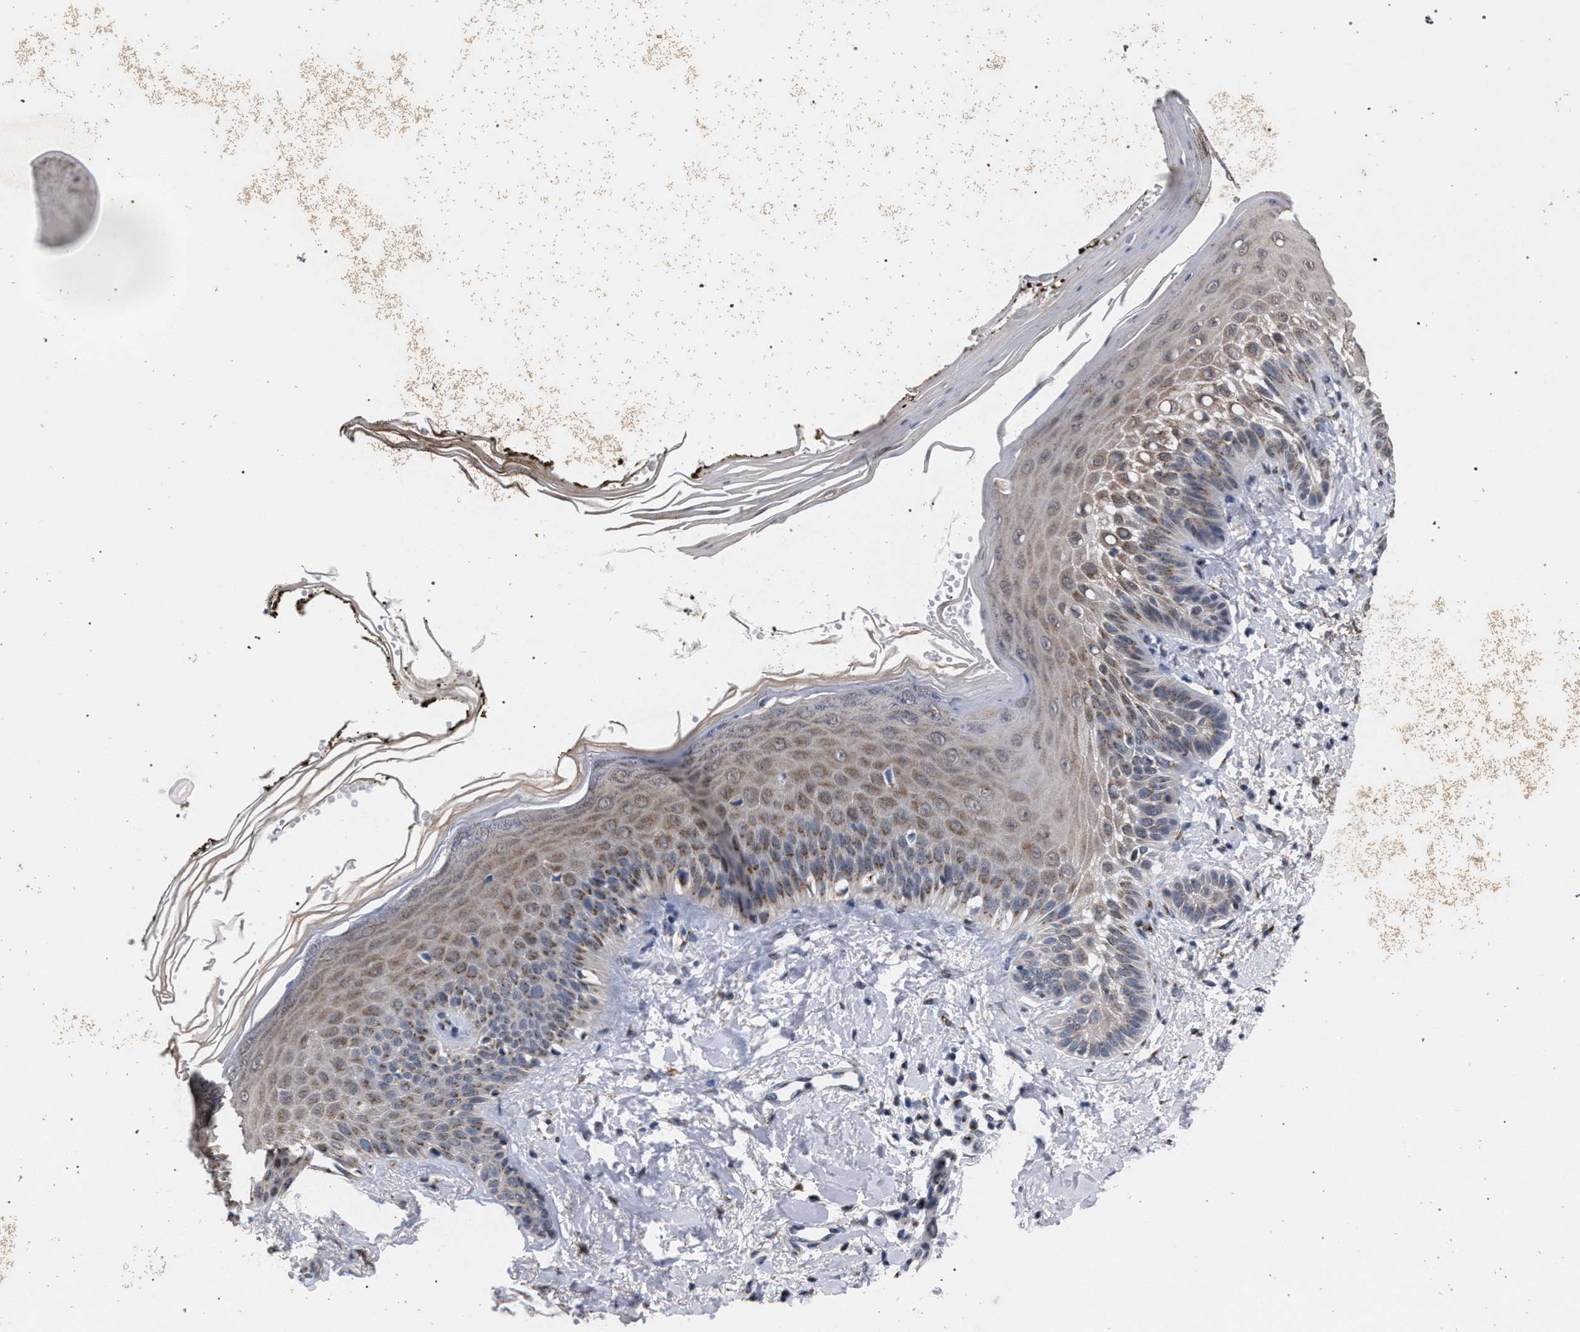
{"staining": {"intensity": "negative", "quantity": "none", "location": "none"}, "tissue": "skin", "cell_type": "Fibroblasts", "image_type": "normal", "snomed": [{"axis": "morphology", "description": "Normal tissue, NOS"}, {"axis": "topography", "description": "Skin"}, {"axis": "topography", "description": "Peripheral nerve tissue"}], "caption": "High magnification brightfield microscopy of benign skin stained with DAB (3,3'-diaminobenzidine) (brown) and counterstained with hematoxylin (blue): fibroblasts show no significant expression. (DAB (3,3'-diaminobenzidine) immunohistochemistry (IHC), high magnification).", "gene": "GOLGA2", "patient": {"sex": "male", "age": 24}}